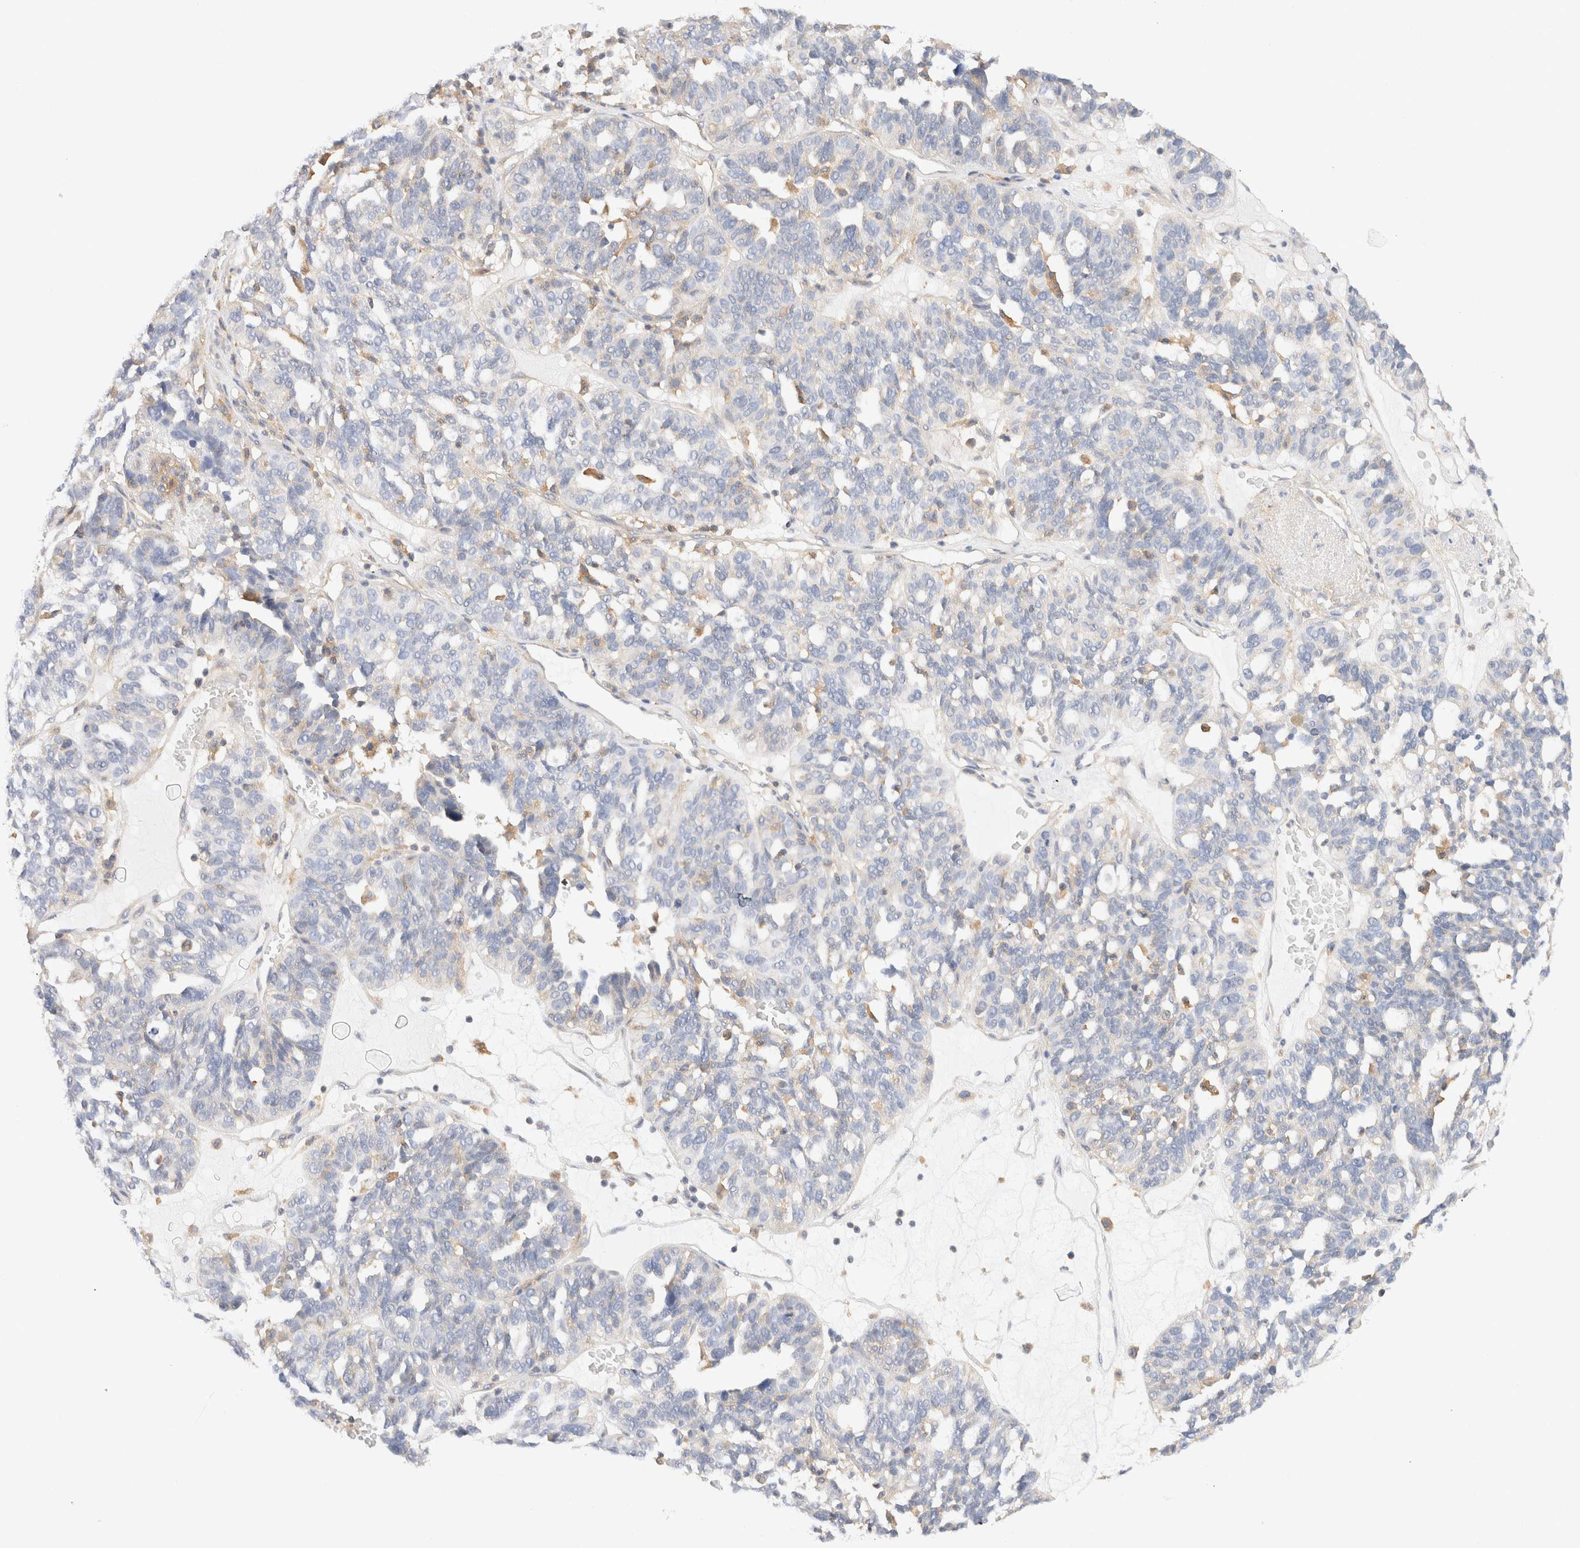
{"staining": {"intensity": "weak", "quantity": "<25%", "location": "cytoplasmic/membranous"}, "tissue": "ovarian cancer", "cell_type": "Tumor cells", "image_type": "cancer", "snomed": [{"axis": "morphology", "description": "Cystadenocarcinoma, serous, NOS"}, {"axis": "topography", "description": "Ovary"}], "caption": "This is an immunohistochemistry (IHC) micrograph of ovarian cancer (serous cystadenocarcinoma). There is no expression in tumor cells.", "gene": "RABEP1", "patient": {"sex": "female", "age": 59}}